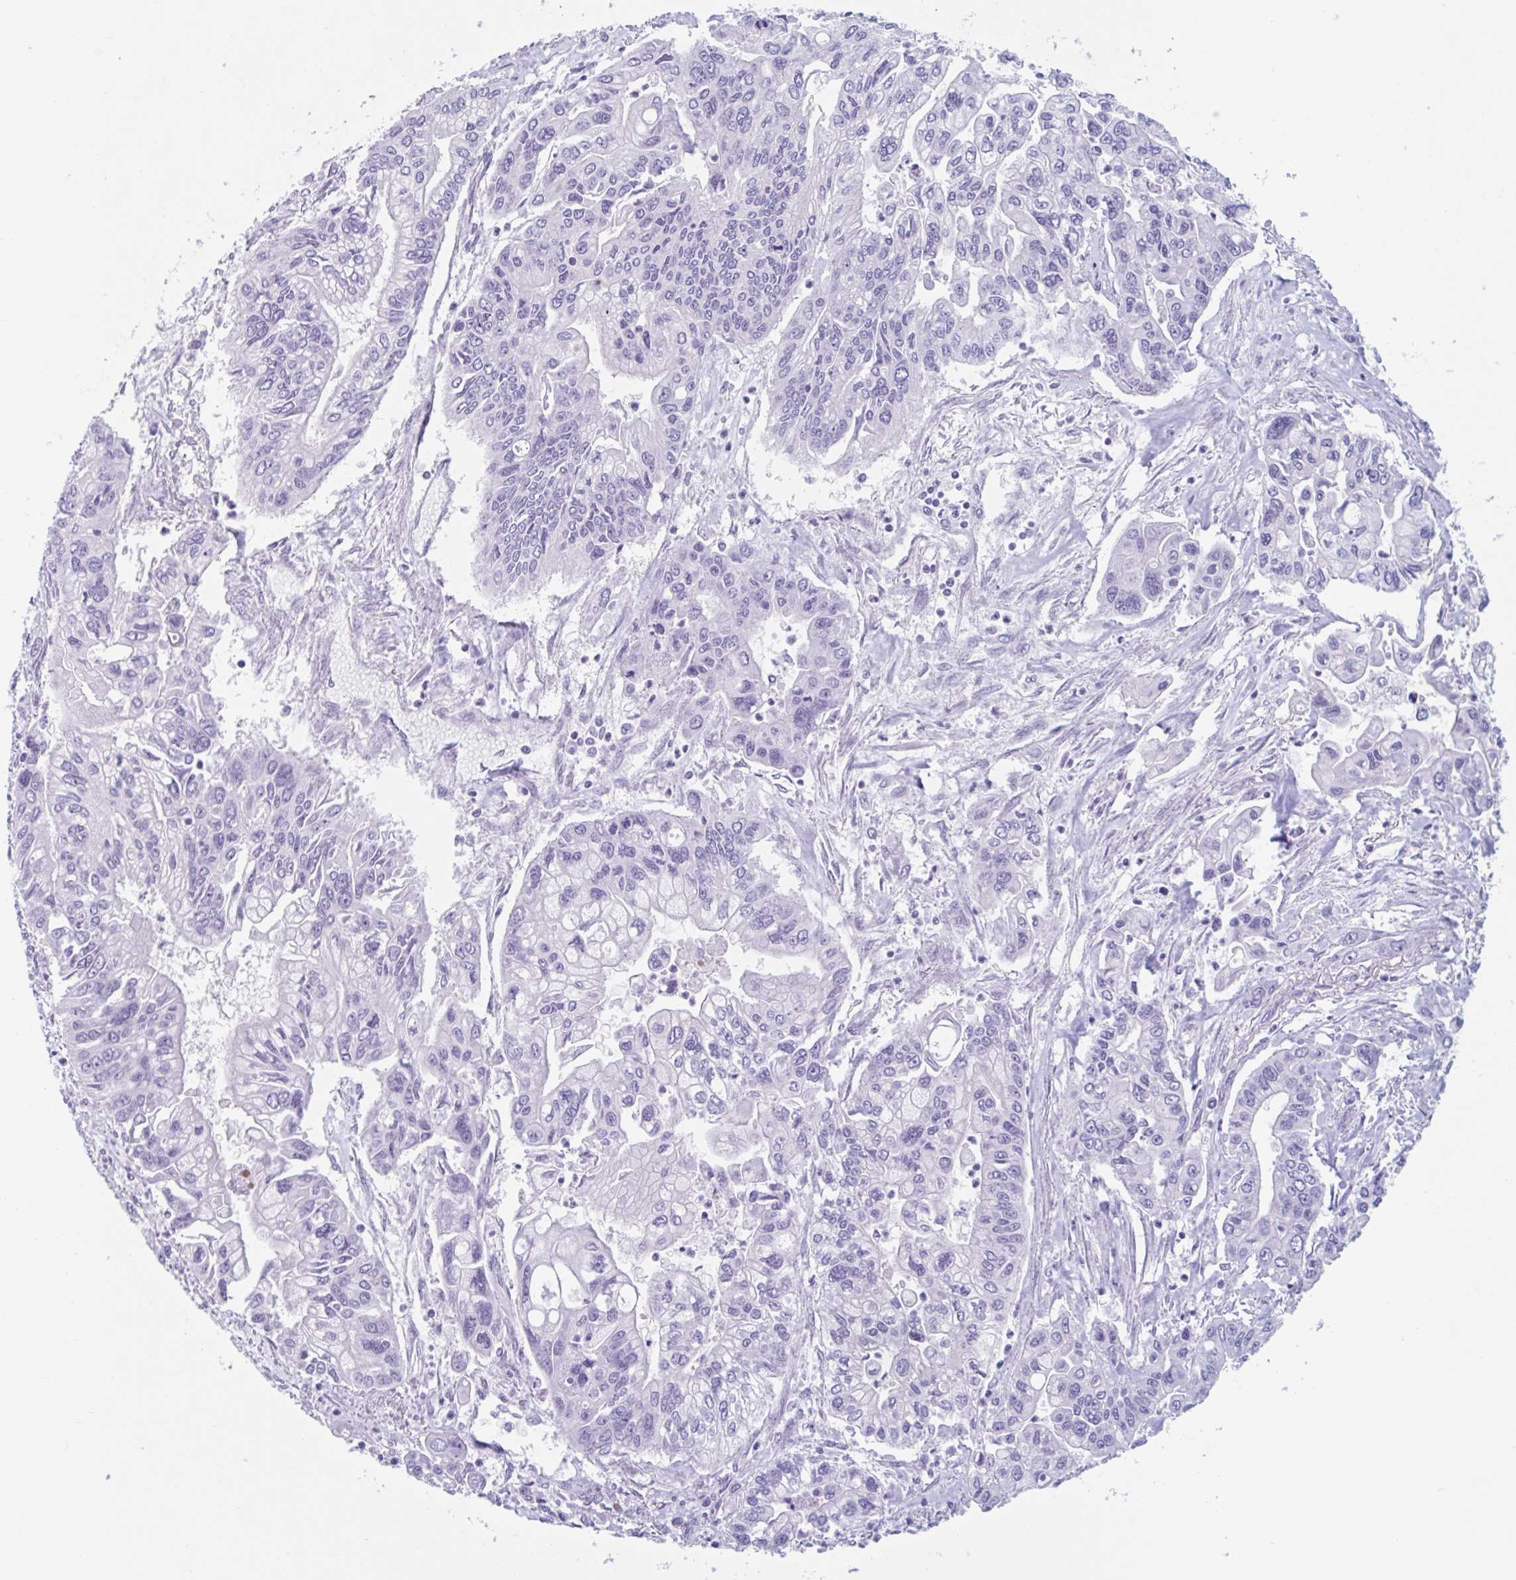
{"staining": {"intensity": "negative", "quantity": "none", "location": "none"}, "tissue": "pancreatic cancer", "cell_type": "Tumor cells", "image_type": "cancer", "snomed": [{"axis": "morphology", "description": "Adenocarcinoma, NOS"}, {"axis": "topography", "description": "Pancreas"}], "caption": "The micrograph demonstrates no significant staining in tumor cells of pancreatic cancer.", "gene": "CPTP", "patient": {"sex": "male", "age": 62}}